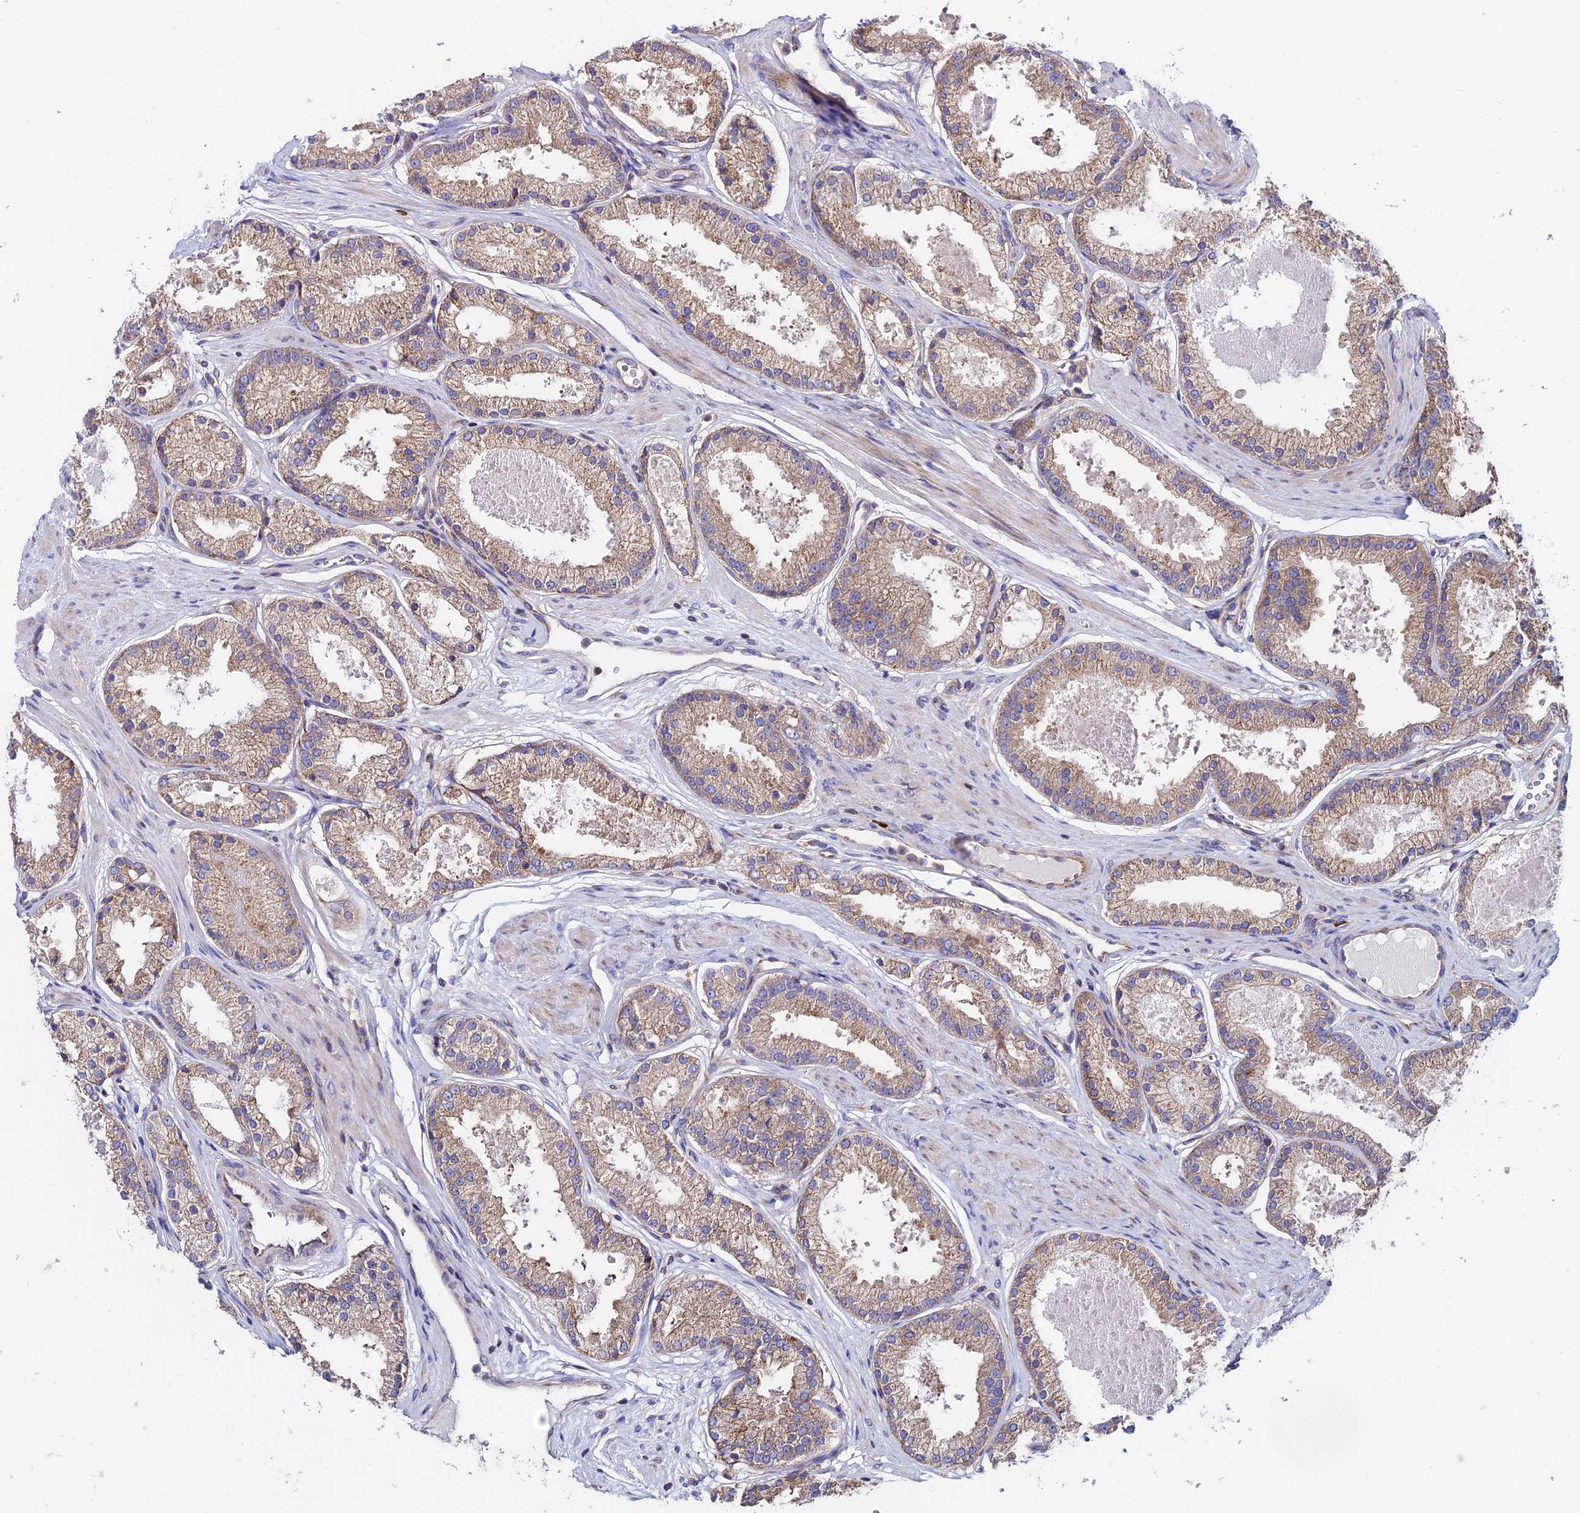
{"staining": {"intensity": "weak", "quantity": ">75%", "location": "cytoplasmic/membranous"}, "tissue": "prostate cancer", "cell_type": "Tumor cells", "image_type": "cancer", "snomed": [{"axis": "morphology", "description": "Adenocarcinoma, Low grade"}, {"axis": "topography", "description": "Prostate"}], "caption": "Brown immunohistochemical staining in human prostate low-grade adenocarcinoma exhibits weak cytoplasmic/membranous positivity in about >75% of tumor cells. (DAB (3,3'-diaminobenzidine) IHC, brown staining for protein, blue staining for nuclei).", "gene": "EIF3K", "patient": {"sex": "male", "age": 59}}